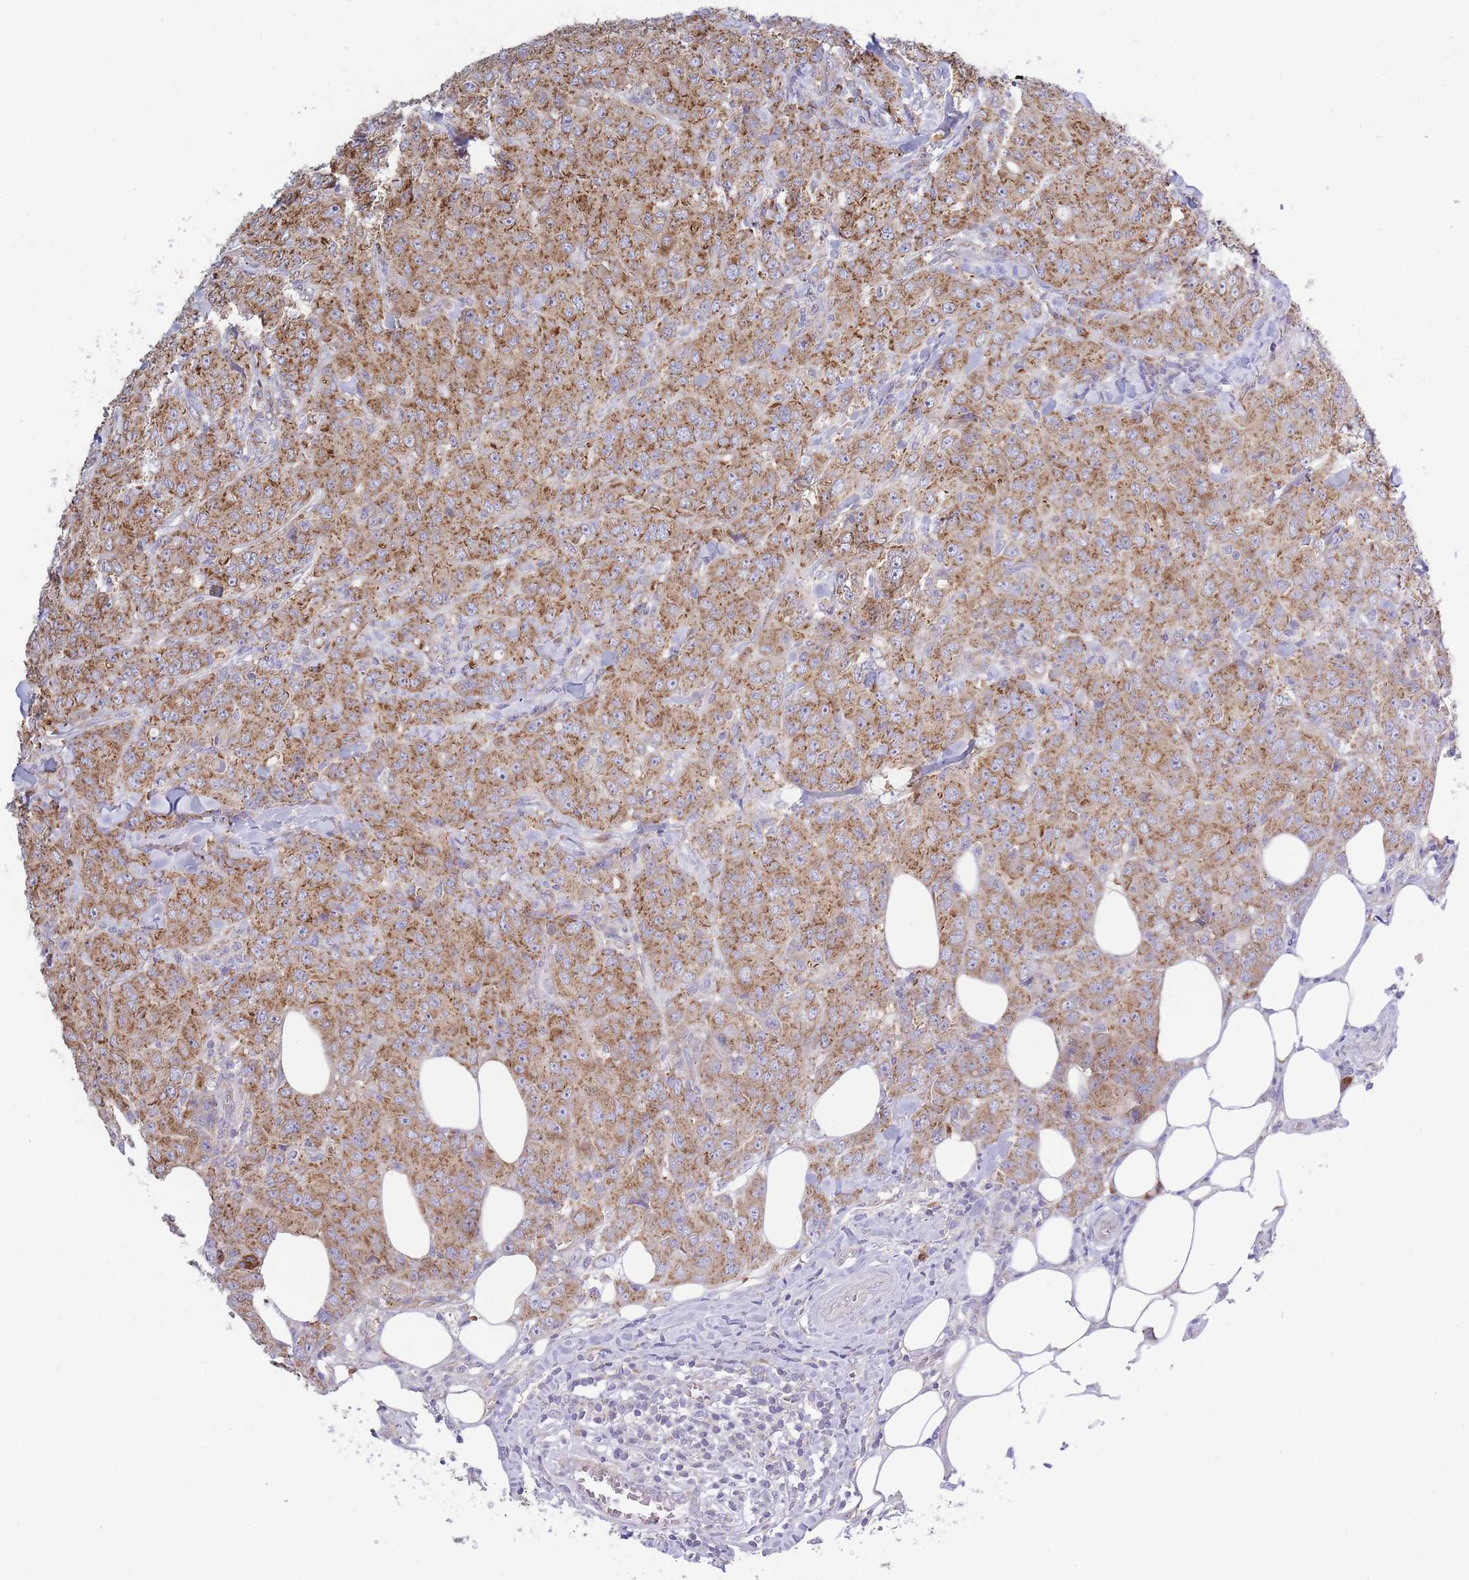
{"staining": {"intensity": "moderate", "quantity": ">75%", "location": "cytoplasmic/membranous"}, "tissue": "breast cancer", "cell_type": "Tumor cells", "image_type": "cancer", "snomed": [{"axis": "morphology", "description": "Duct carcinoma"}, {"axis": "topography", "description": "Breast"}], "caption": "Protein staining demonstrates moderate cytoplasmic/membranous staining in approximately >75% of tumor cells in breast cancer.", "gene": "COPG2", "patient": {"sex": "female", "age": 43}}